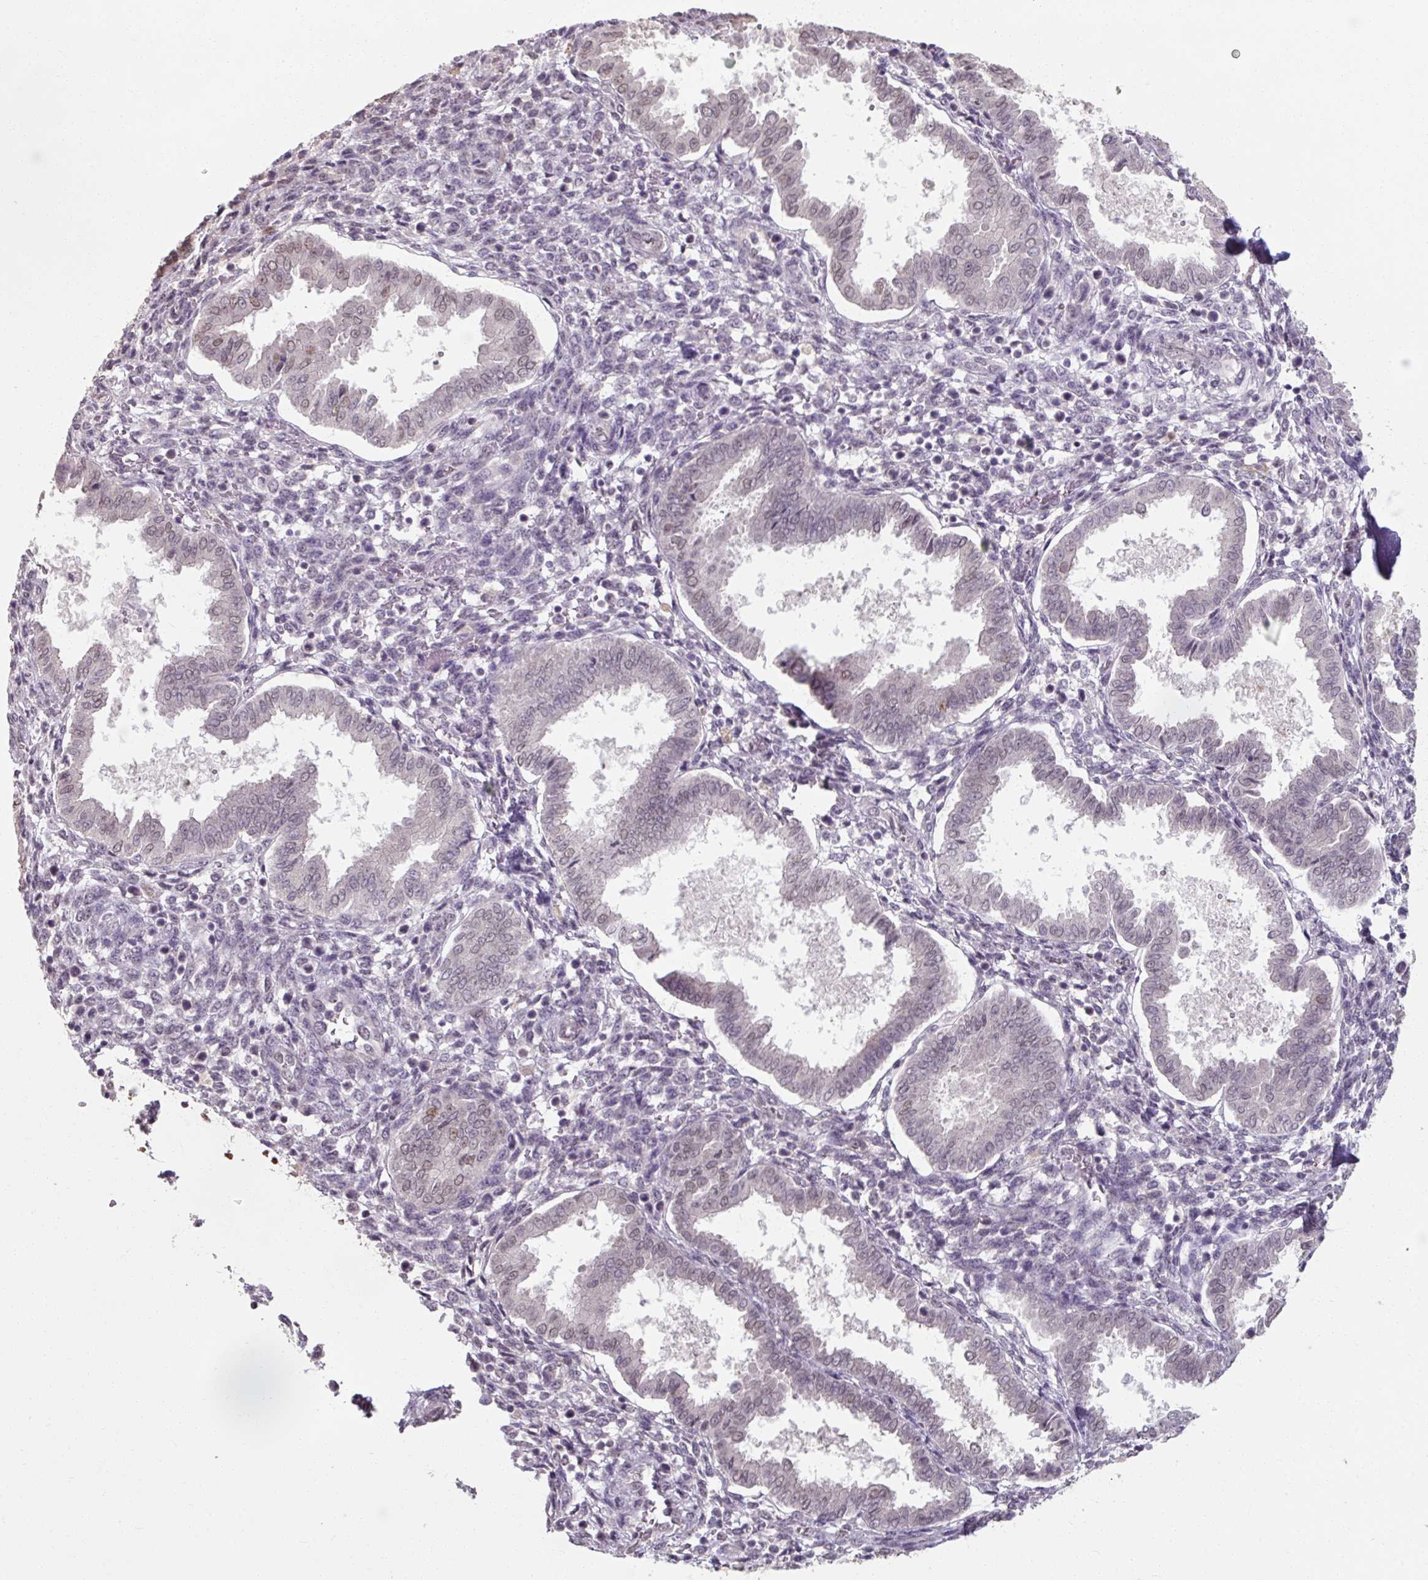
{"staining": {"intensity": "moderate", "quantity": "<25%", "location": "nuclear"}, "tissue": "endometrium", "cell_type": "Cells in endometrial stroma", "image_type": "normal", "snomed": [{"axis": "morphology", "description": "Normal tissue, NOS"}, {"axis": "topography", "description": "Endometrium"}], "caption": "A photomicrograph of endometrium stained for a protein shows moderate nuclear brown staining in cells in endometrial stroma.", "gene": "ENSG00000291316", "patient": {"sex": "female", "age": 24}}